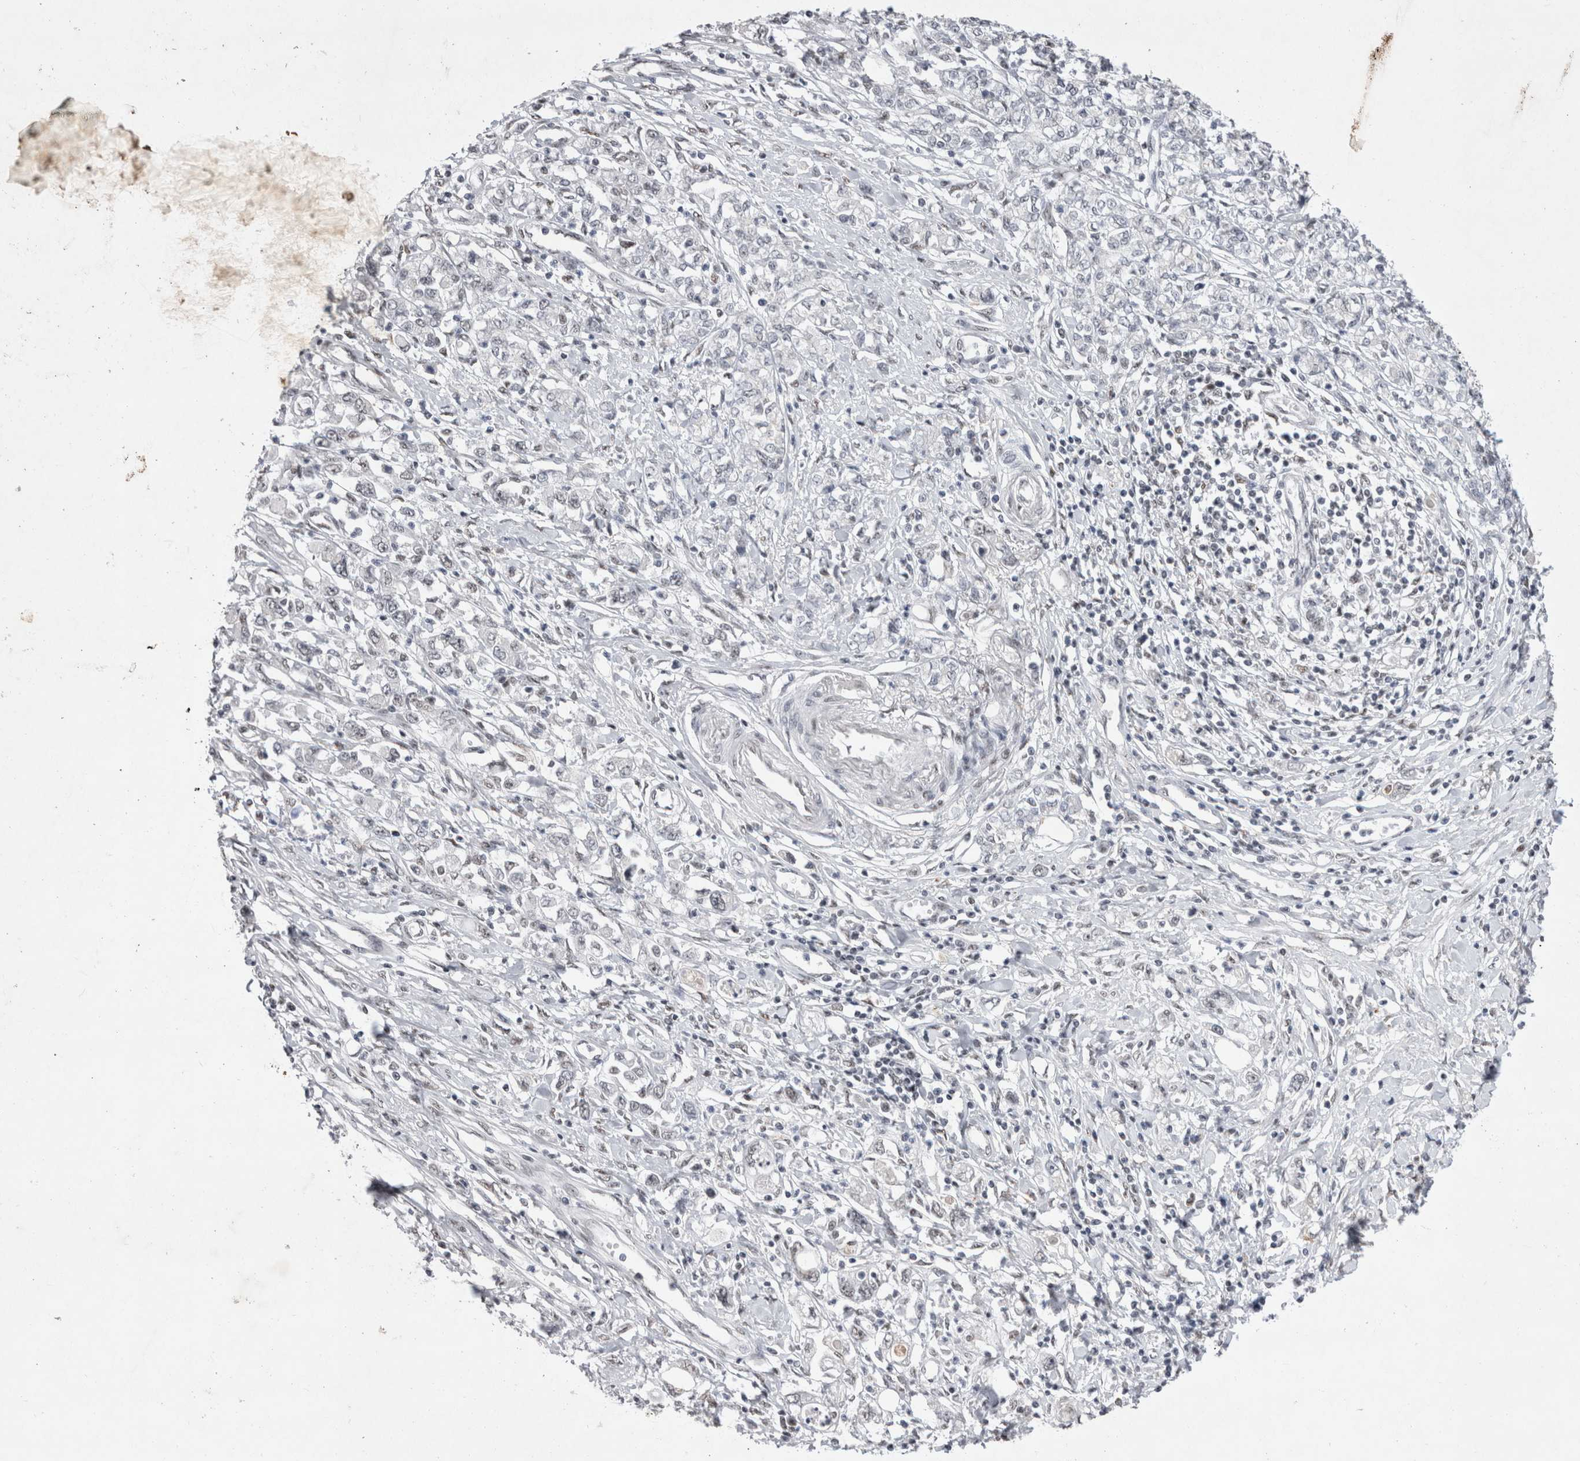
{"staining": {"intensity": "negative", "quantity": "none", "location": "none"}, "tissue": "stomach cancer", "cell_type": "Tumor cells", "image_type": "cancer", "snomed": [{"axis": "morphology", "description": "Adenocarcinoma, NOS"}, {"axis": "topography", "description": "Stomach"}], "caption": "An IHC photomicrograph of stomach cancer is shown. There is no staining in tumor cells of stomach cancer. (Immunohistochemistry (ihc), brightfield microscopy, high magnification).", "gene": "RBM6", "patient": {"sex": "female", "age": 76}}